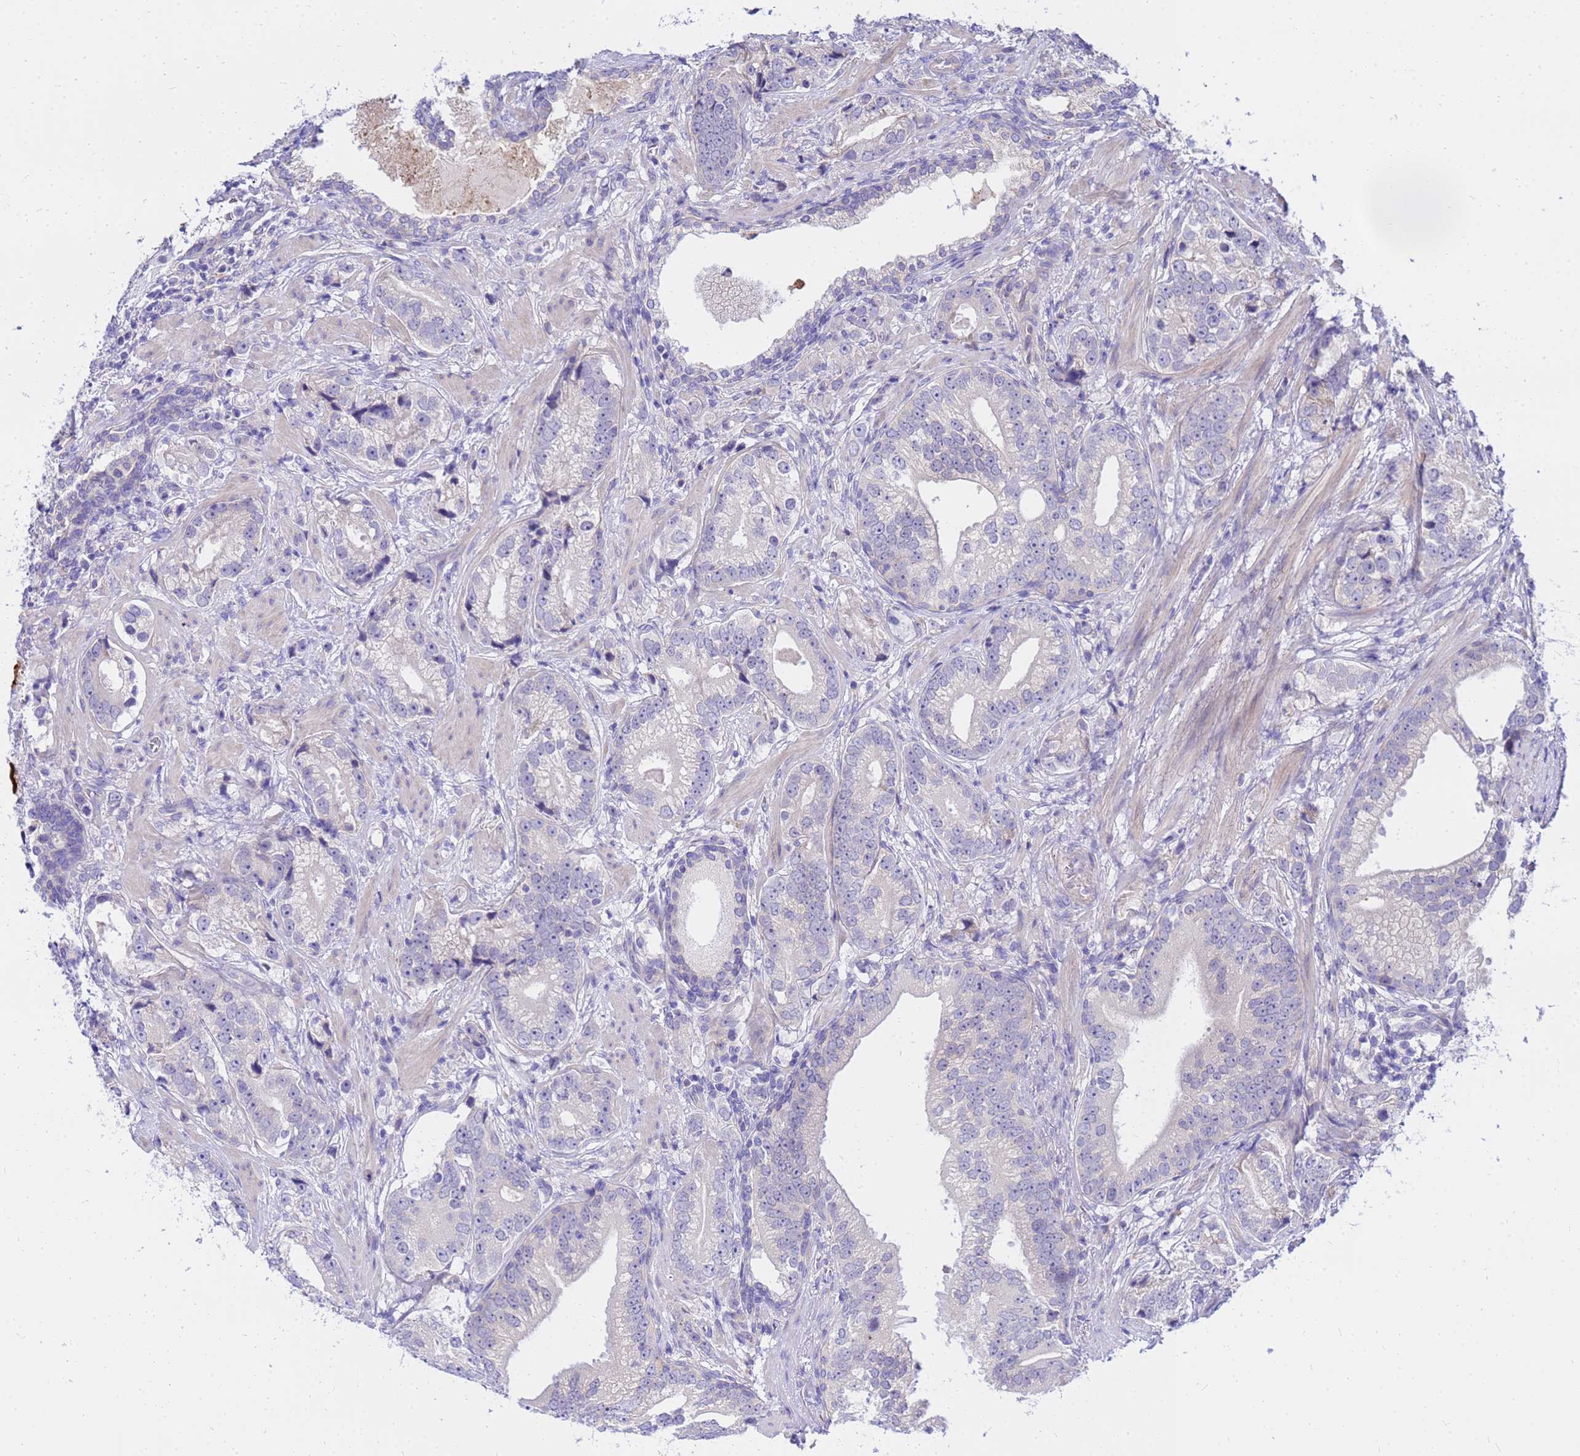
{"staining": {"intensity": "negative", "quantity": "none", "location": "none"}, "tissue": "prostate cancer", "cell_type": "Tumor cells", "image_type": "cancer", "snomed": [{"axis": "morphology", "description": "Adenocarcinoma, High grade"}, {"axis": "topography", "description": "Prostate"}], "caption": "The immunohistochemistry (IHC) image has no significant positivity in tumor cells of prostate cancer (adenocarcinoma (high-grade)) tissue.", "gene": "HERC5", "patient": {"sex": "male", "age": 75}}